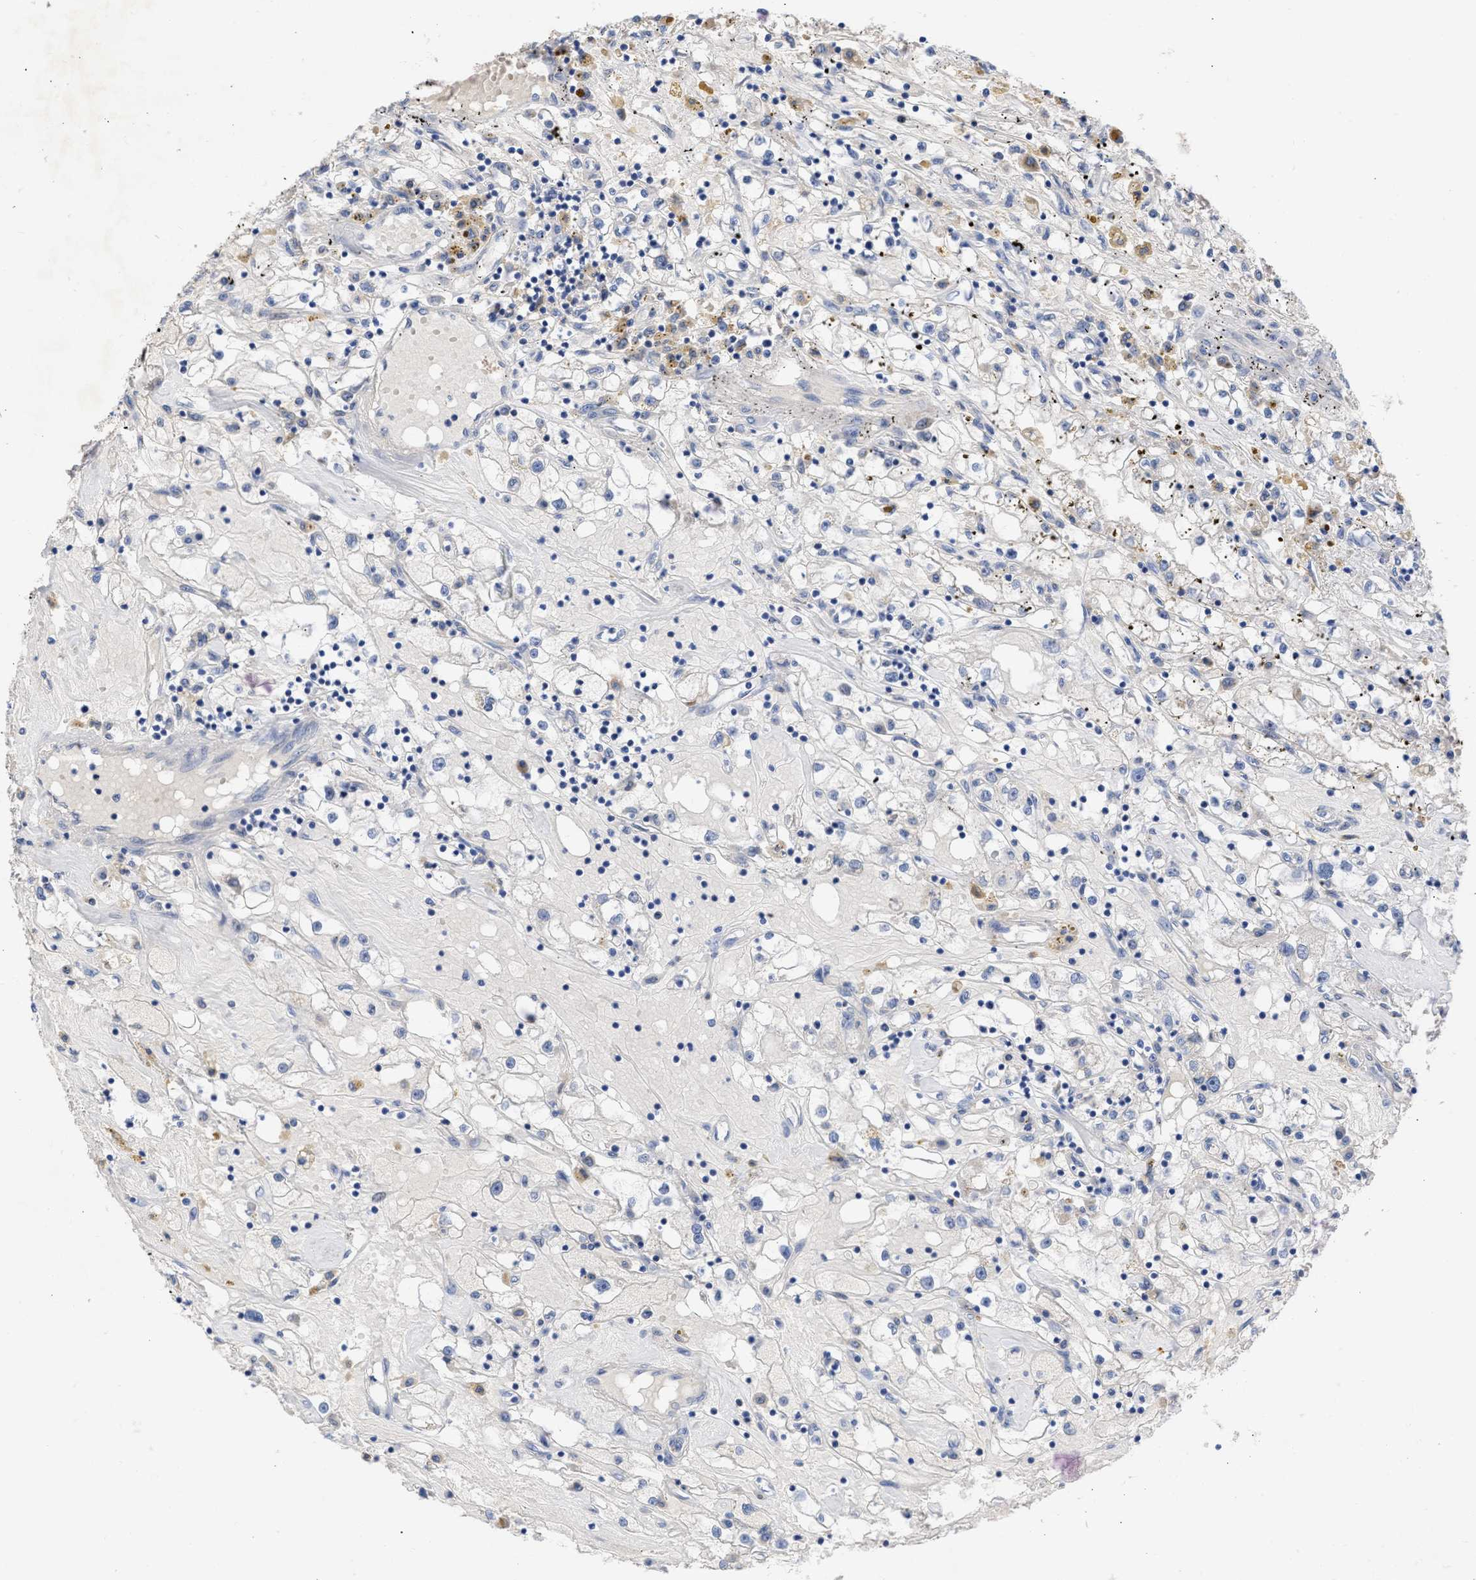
{"staining": {"intensity": "negative", "quantity": "none", "location": "none"}, "tissue": "renal cancer", "cell_type": "Tumor cells", "image_type": "cancer", "snomed": [{"axis": "morphology", "description": "Adenocarcinoma, NOS"}, {"axis": "topography", "description": "Kidney"}], "caption": "The image exhibits no staining of tumor cells in renal cancer (adenocarcinoma).", "gene": "ARHGEF4", "patient": {"sex": "male", "age": 56}}